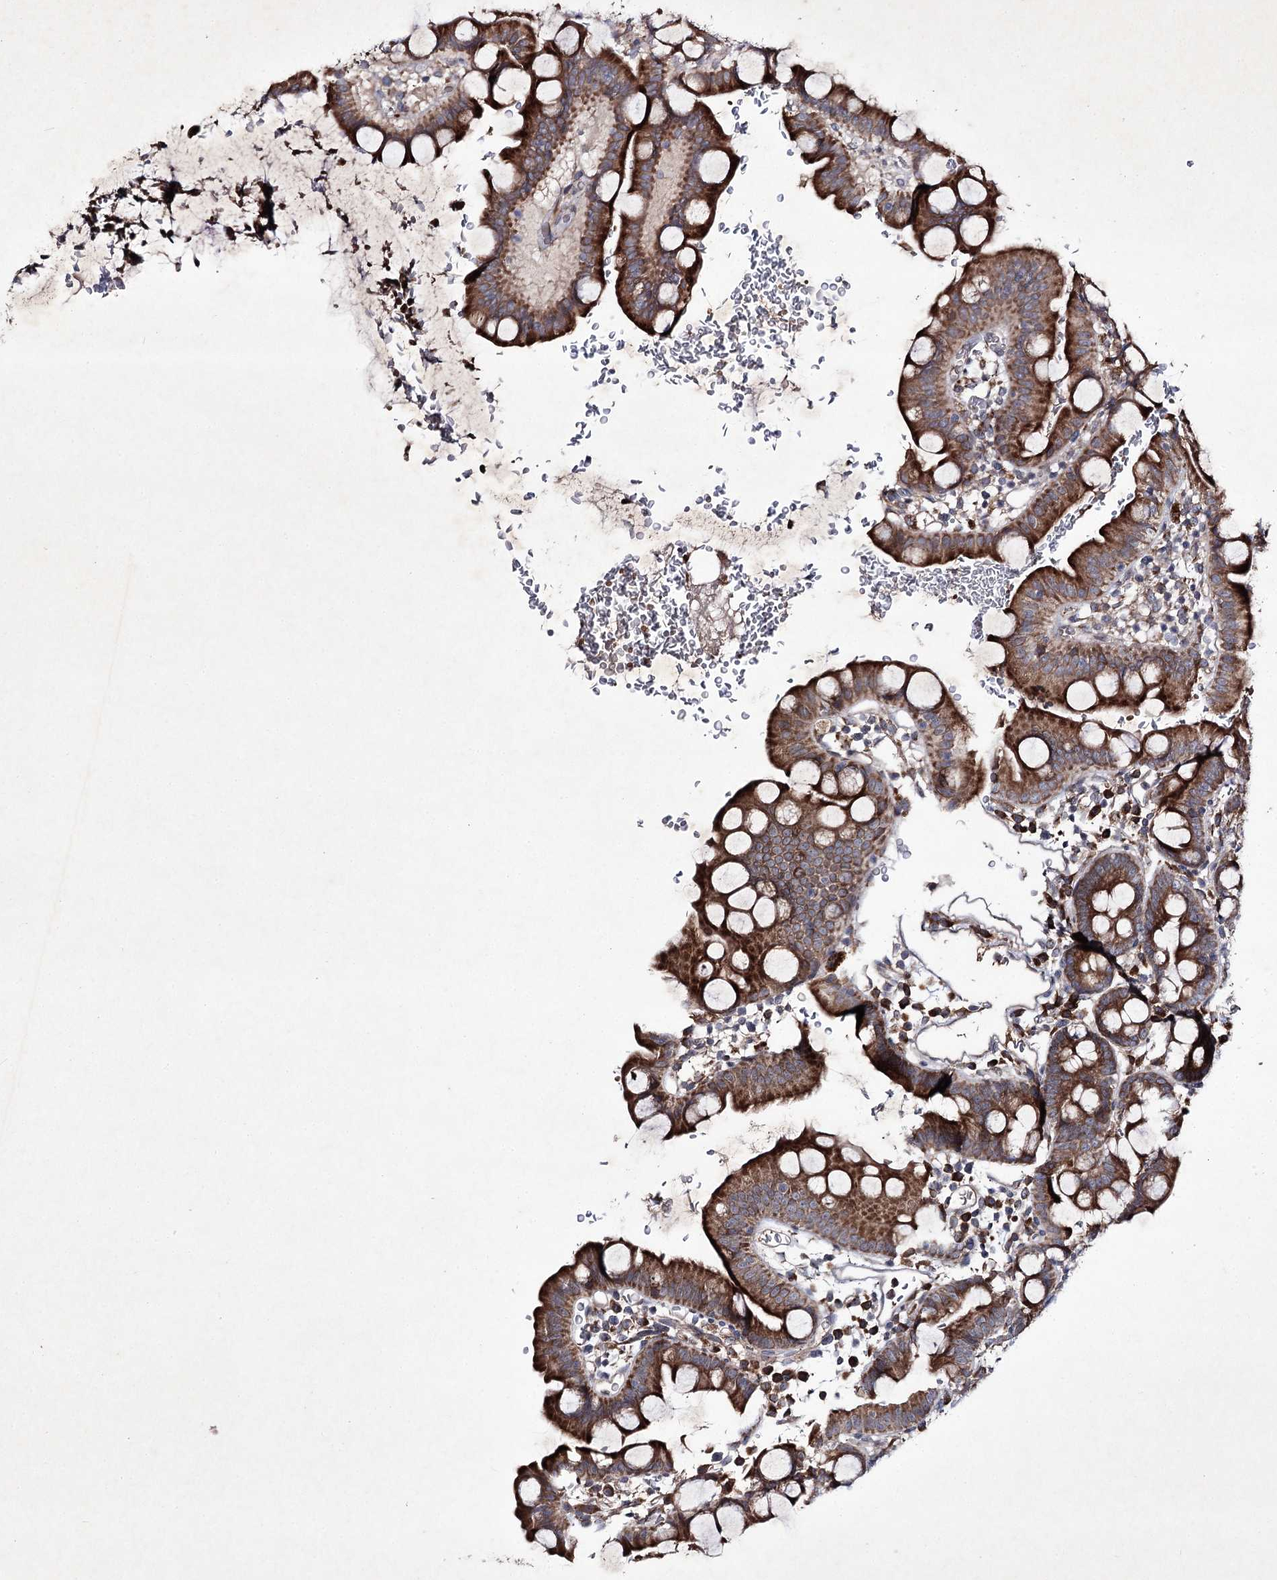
{"staining": {"intensity": "strong", "quantity": ">75%", "location": "cytoplasmic/membranous"}, "tissue": "small intestine", "cell_type": "Glandular cells", "image_type": "normal", "snomed": [{"axis": "morphology", "description": "Normal tissue, NOS"}, {"axis": "topography", "description": "Stomach, upper"}, {"axis": "topography", "description": "Stomach, lower"}, {"axis": "topography", "description": "Small intestine"}], "caption": "Immunohistochemistry (IHC) photomicrograph of benign small intestine stained for a protein (brown), which demonstrates high levels of strong cytoplasmic/membranous expression in about >75% of glandular cells.", "gene": "ALG9", "patient": {"sex": "male", "age": 68}}